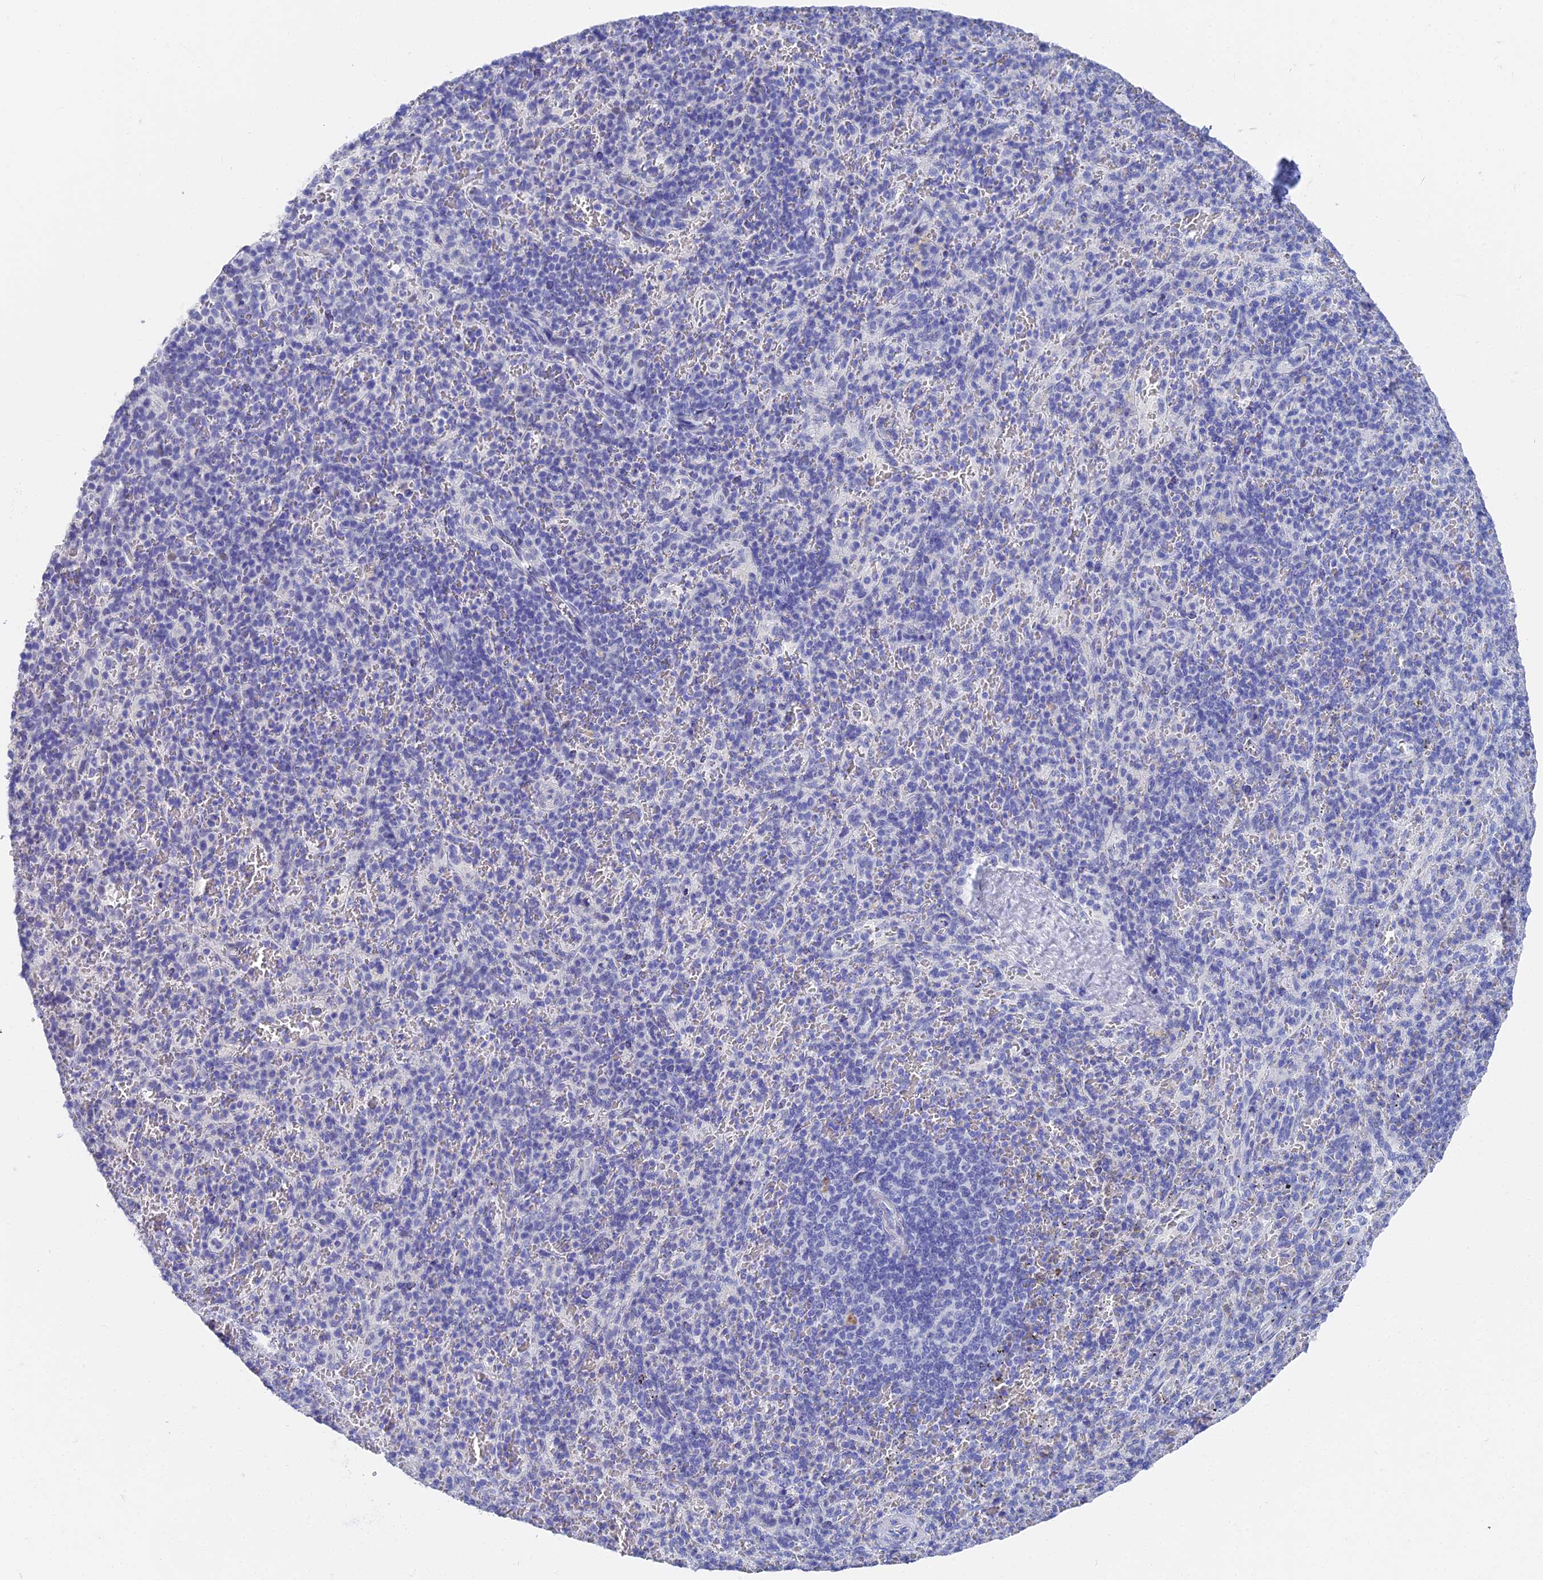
{"staining": {"intensity": "negative", "quantity": "none", "location": "none"}, "tissue": "spleen", "cell_type": "Cells in red pulp", "image_type": "normal", "snomed": [{"axis": "morphology", "description": "Normal tissue, NOS"}, {"axis": "topography", "description": "Spleen"}], "caption": "This is a histopathology image of IHC staining of unremarkable spleen, which shows no expression in cells in red pulp.", "gene": "VPS33B", "patient": {"sex": "male", "age": 82}}